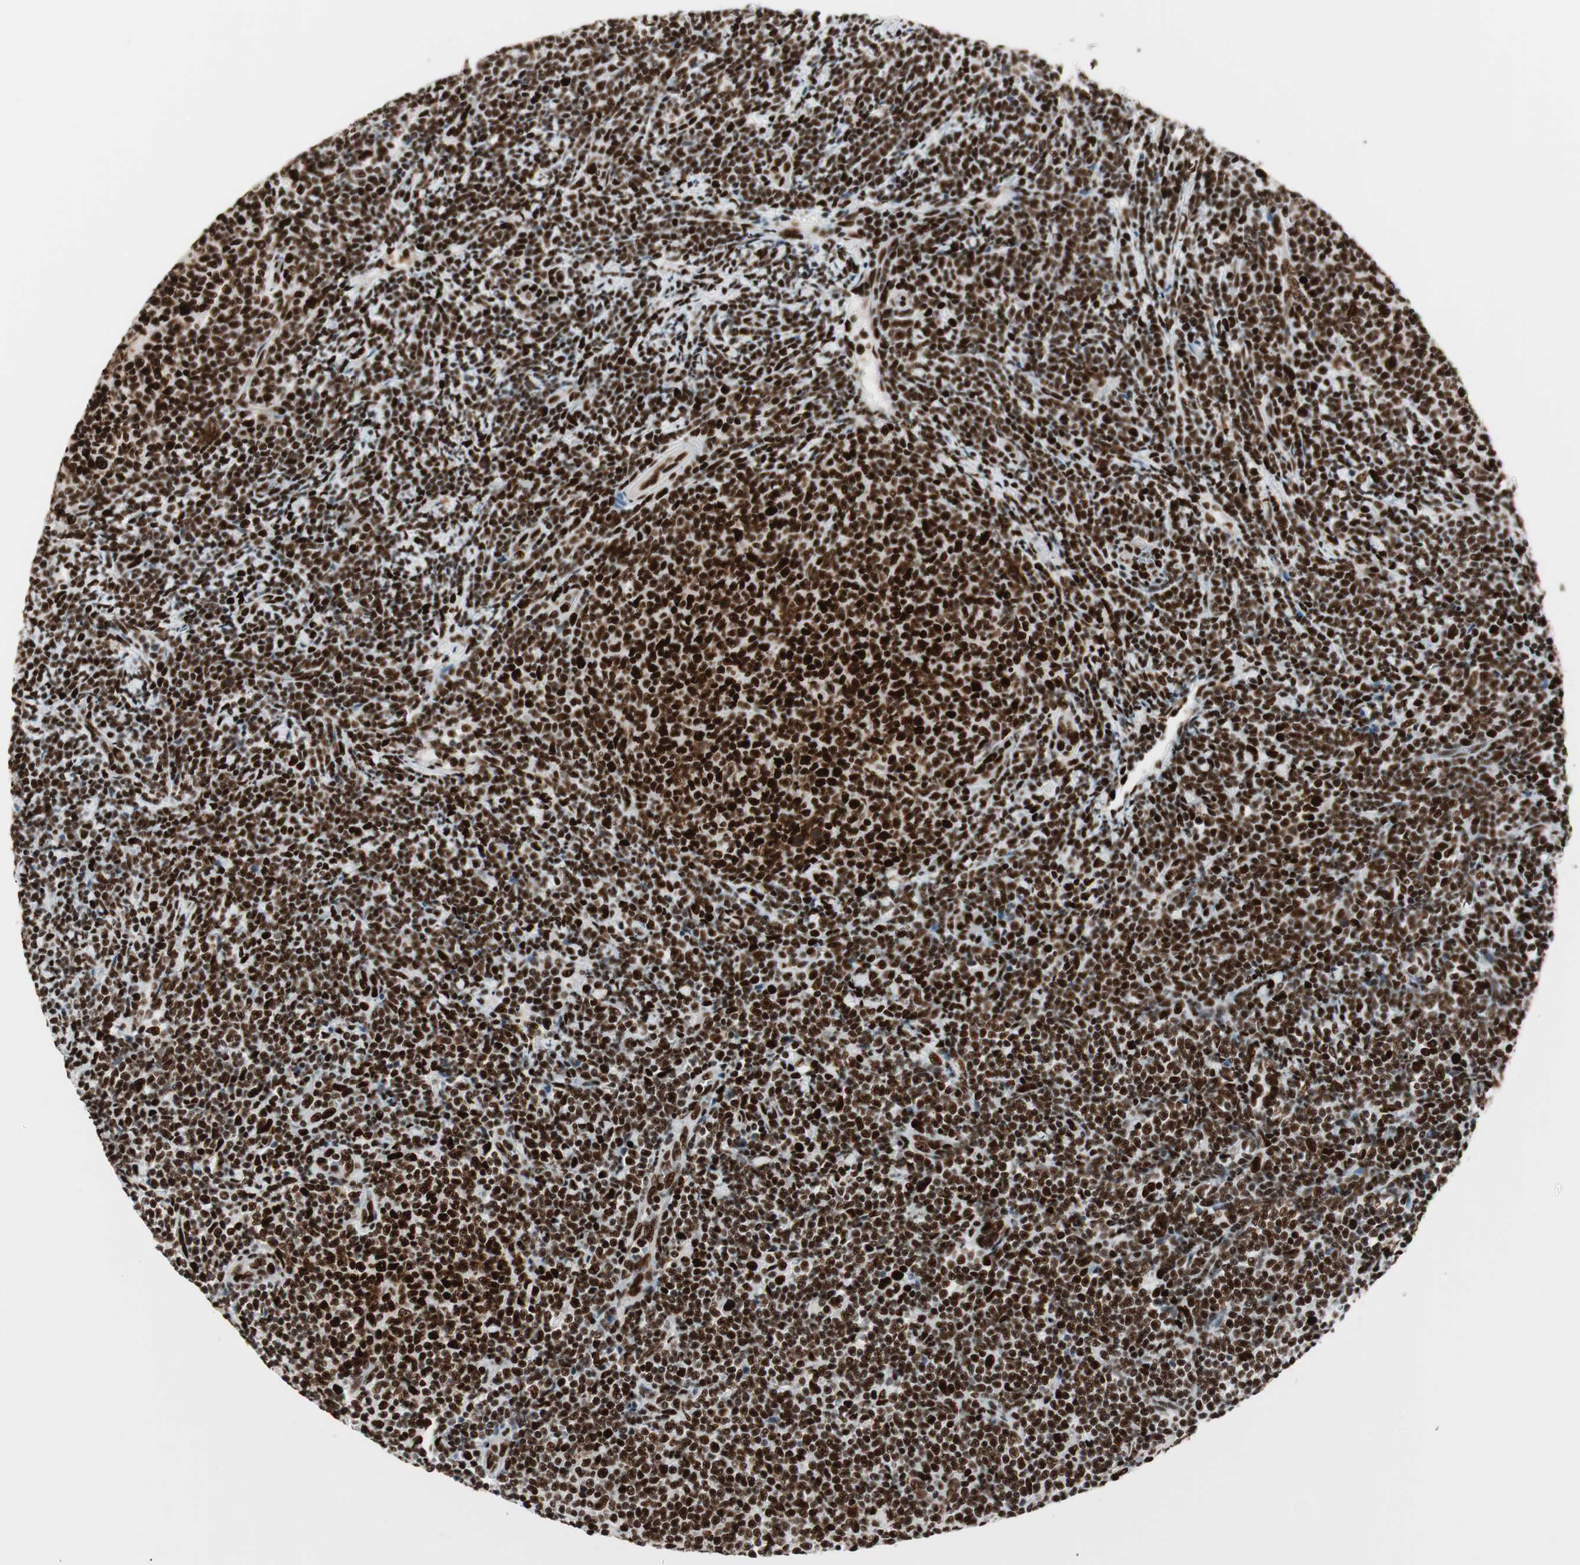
{"staining": {"intensity": "strong", "quantity": ">75%", "location": "nuclear"}, "tissue": "lymphoma", "cell_type": "Tumor cells", "image_type": "cancer", "snomed": [{"axis": "morphology", "description": "Malignant lymphoma, non-Hodgkin's type, Low grade"}, {"axis": "topography", "description": "Lymph node"}], "caption": "Immunohistochemical staining of human low-grade malignant lymphoma, non-Hodgkin's type reveals strong nuclear protein positivity in approximately >75% of tumor cells.", "gene": "PSME3", "patient": {"sex": "male", "age": 66}}